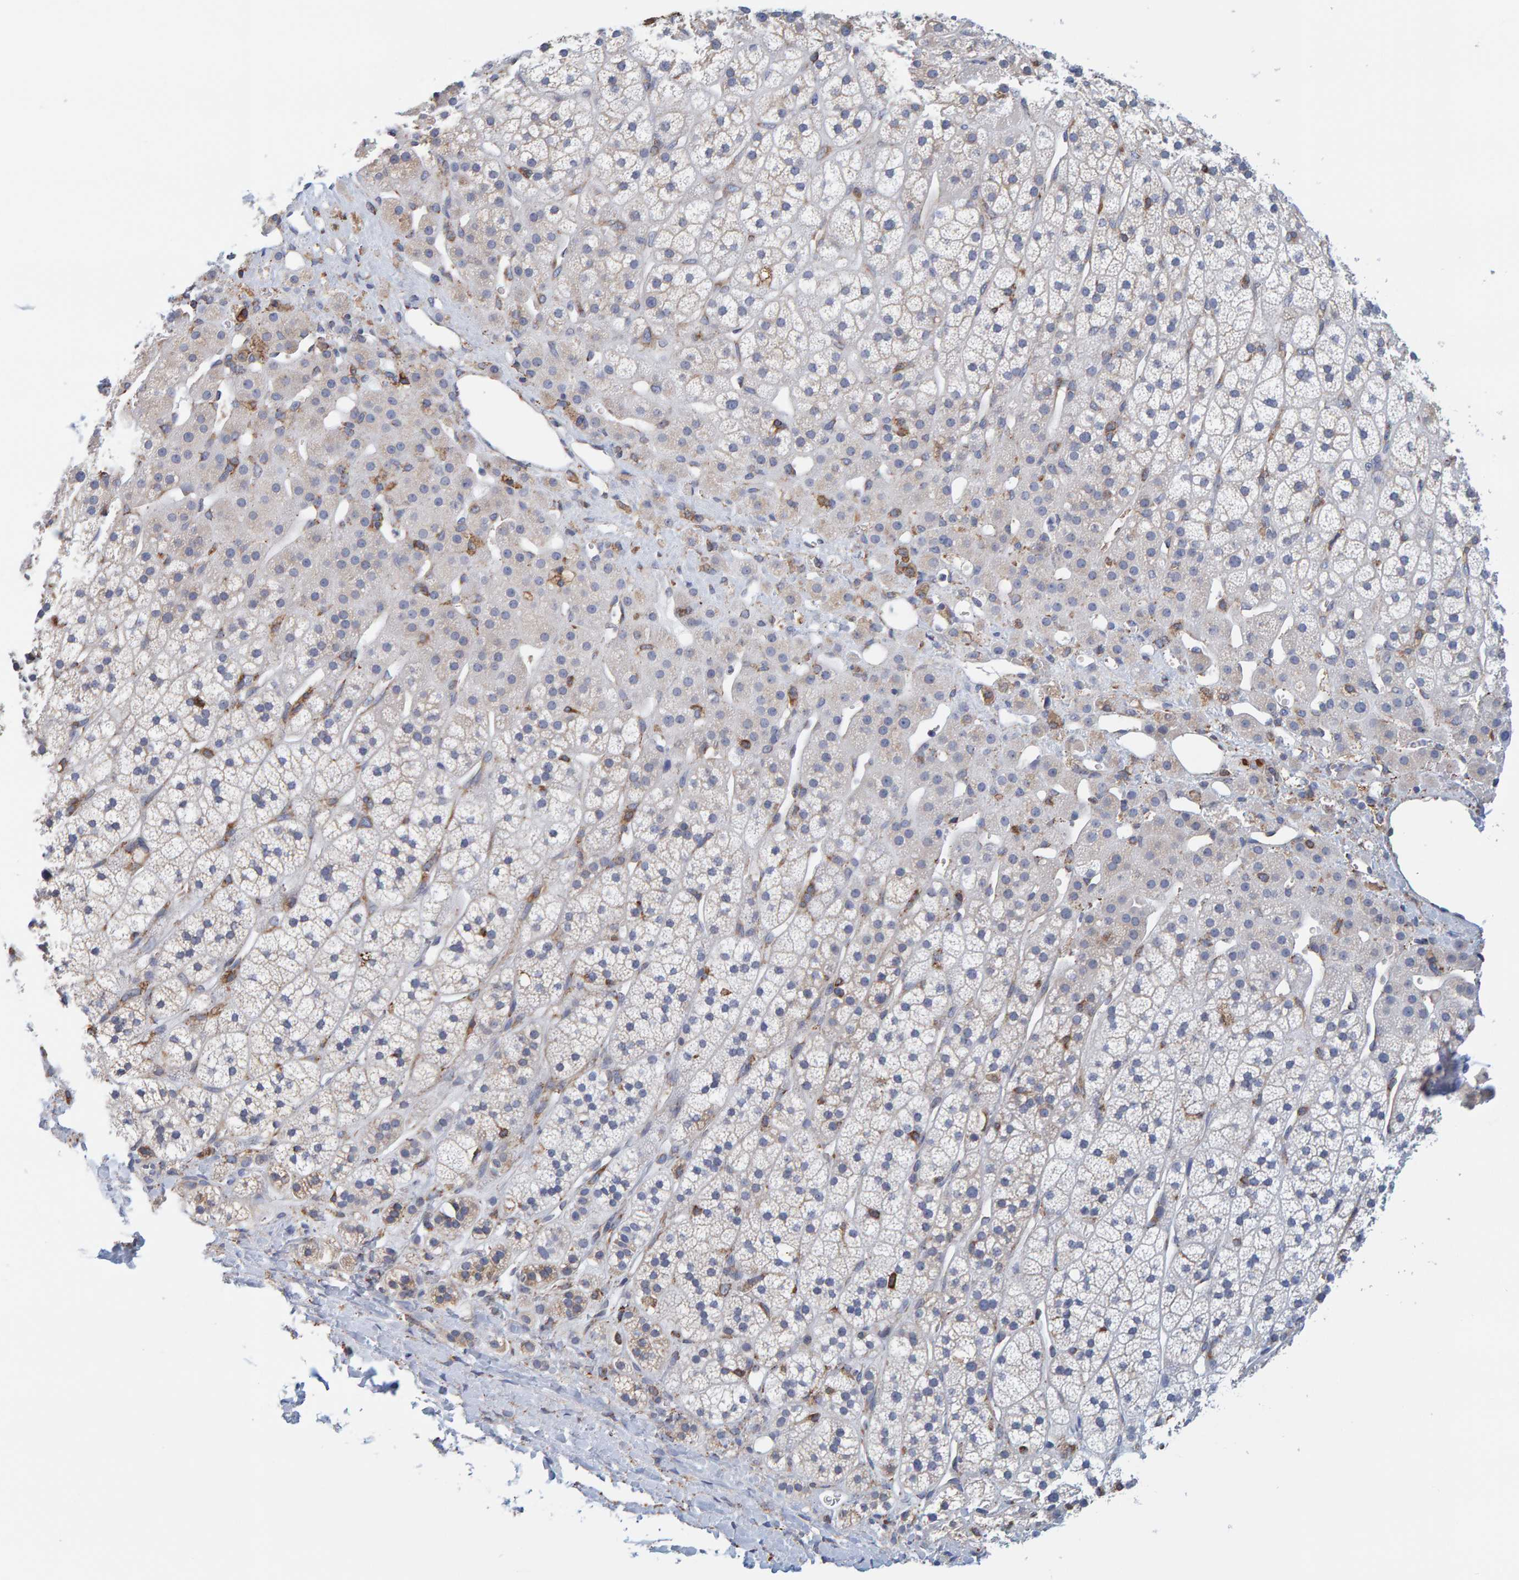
{"staining": {"intensity": "weak", "quantity": "<25%", "location": "cytoplasmic/membranous"}, "tissue": "adrenal gland", "cell_type": "Glandular cells", "image_type": "normal", "snomed": [{"axis": "morphology", "description": "Normal tissue, NOS"}, {"axis": "topography", "description": "Adrenal gland"}], "caption": "Immunohistochemistry (IHC) of normal human adrenal gland reveals no positivity in glandular cells. (Brightfield microscopy of DAB immunohistochemistry (IHC) at high magnification).", "gene": "SGPL1", "patient": {"sex": "male", "age": 56}}